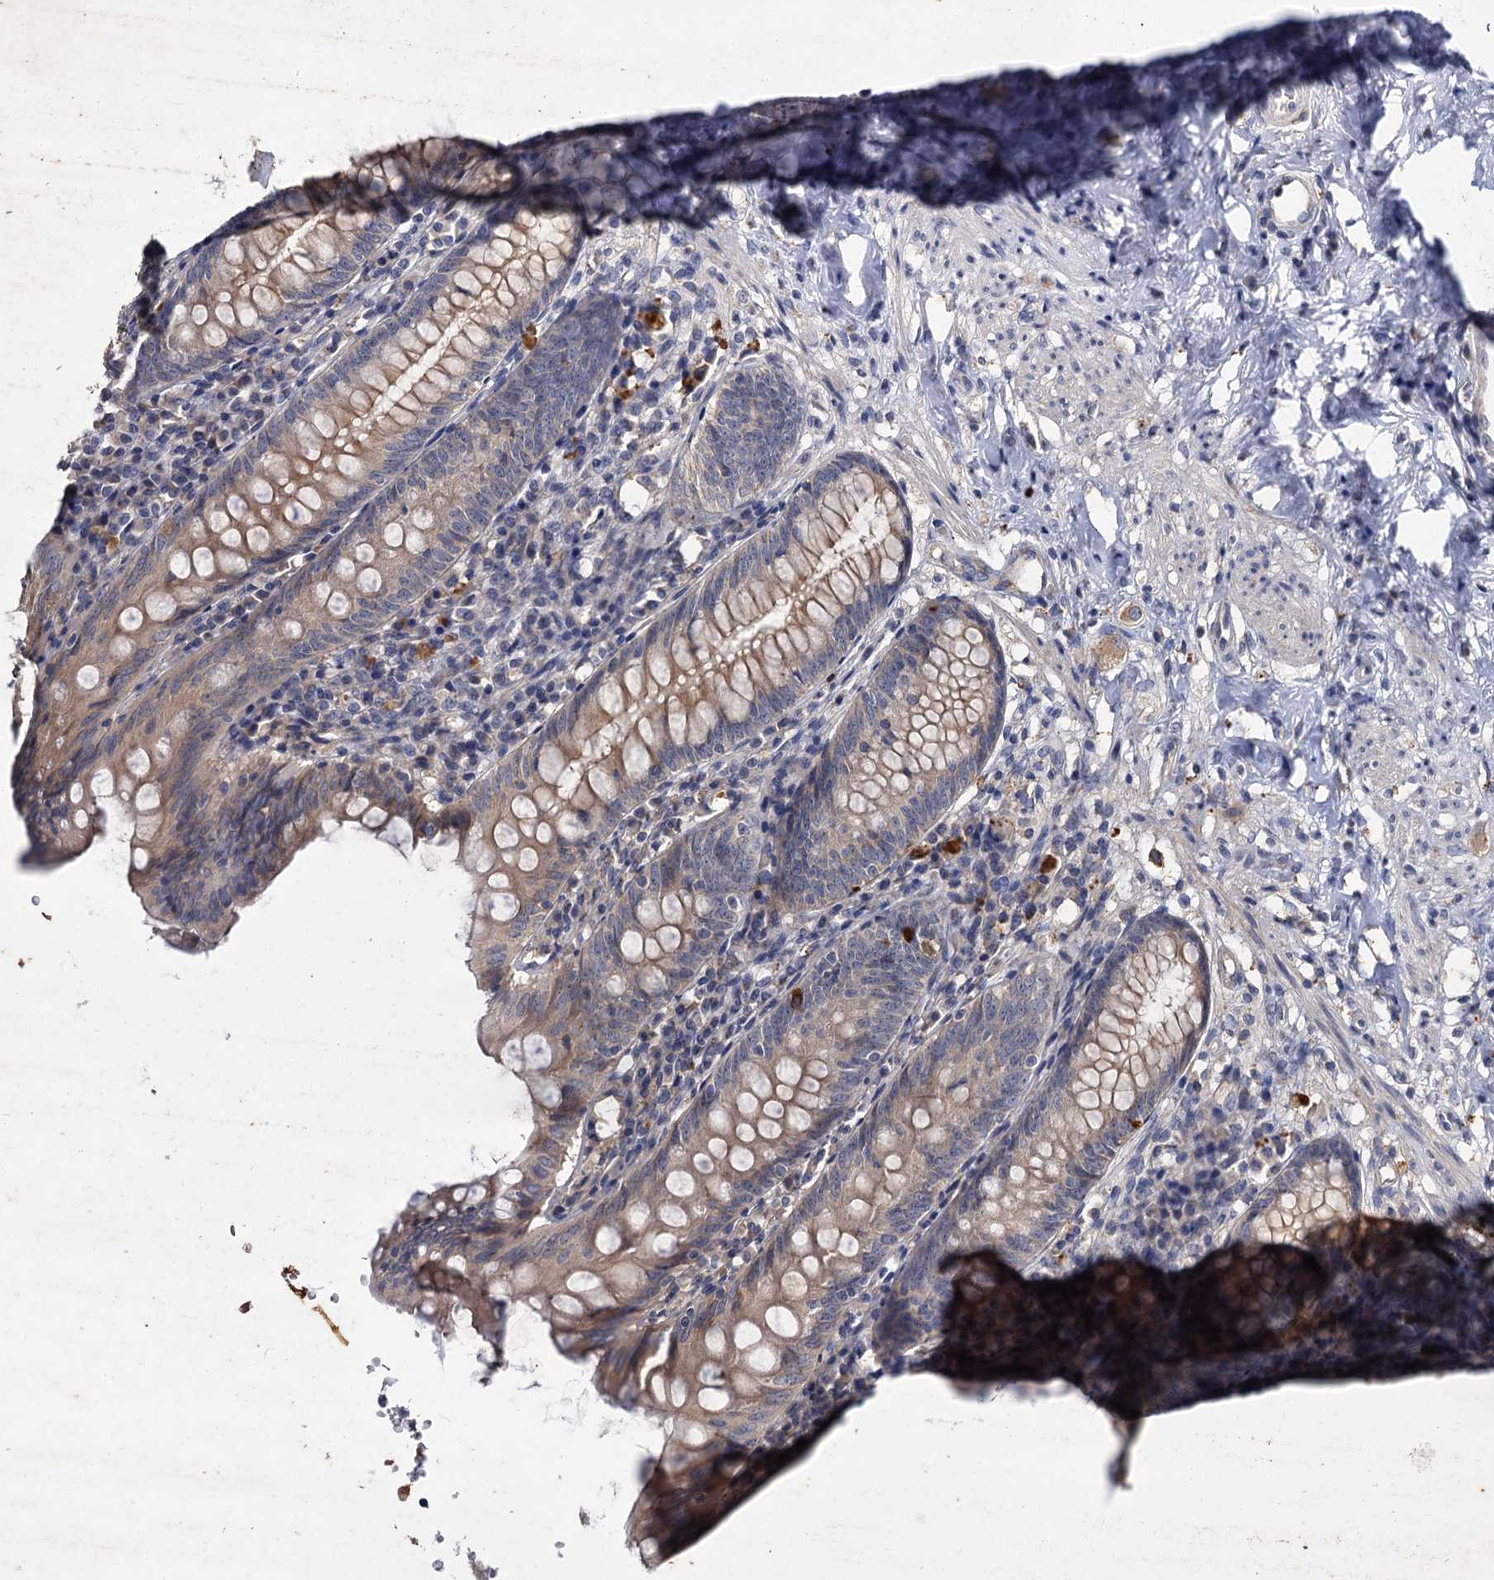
{"staining": {"intensity": "weak", "quantity": ">75%", "location": "cytoplasmic/membranous"}, "tissue": "appendix", "cell_type": "Glandular cells", "image_type": "normal", "snomed": [{"axis": "morphology", "description": "Normal tissue, NOS"}, {"axis": "topography", "description": "Appendix"}], "caption": "High-magnification brightfield microscopy of unremarkable appendix stained with DAB (3,3'-diaminobenzidine) (brown) and counterstained with hematoxylin (blue). glandular cells exhibit weak cytoplasmic/membranous positivity is present in about>75% of cells.", "gene": "ATP9A", "patient": {"sex": "female", "age": 54}}